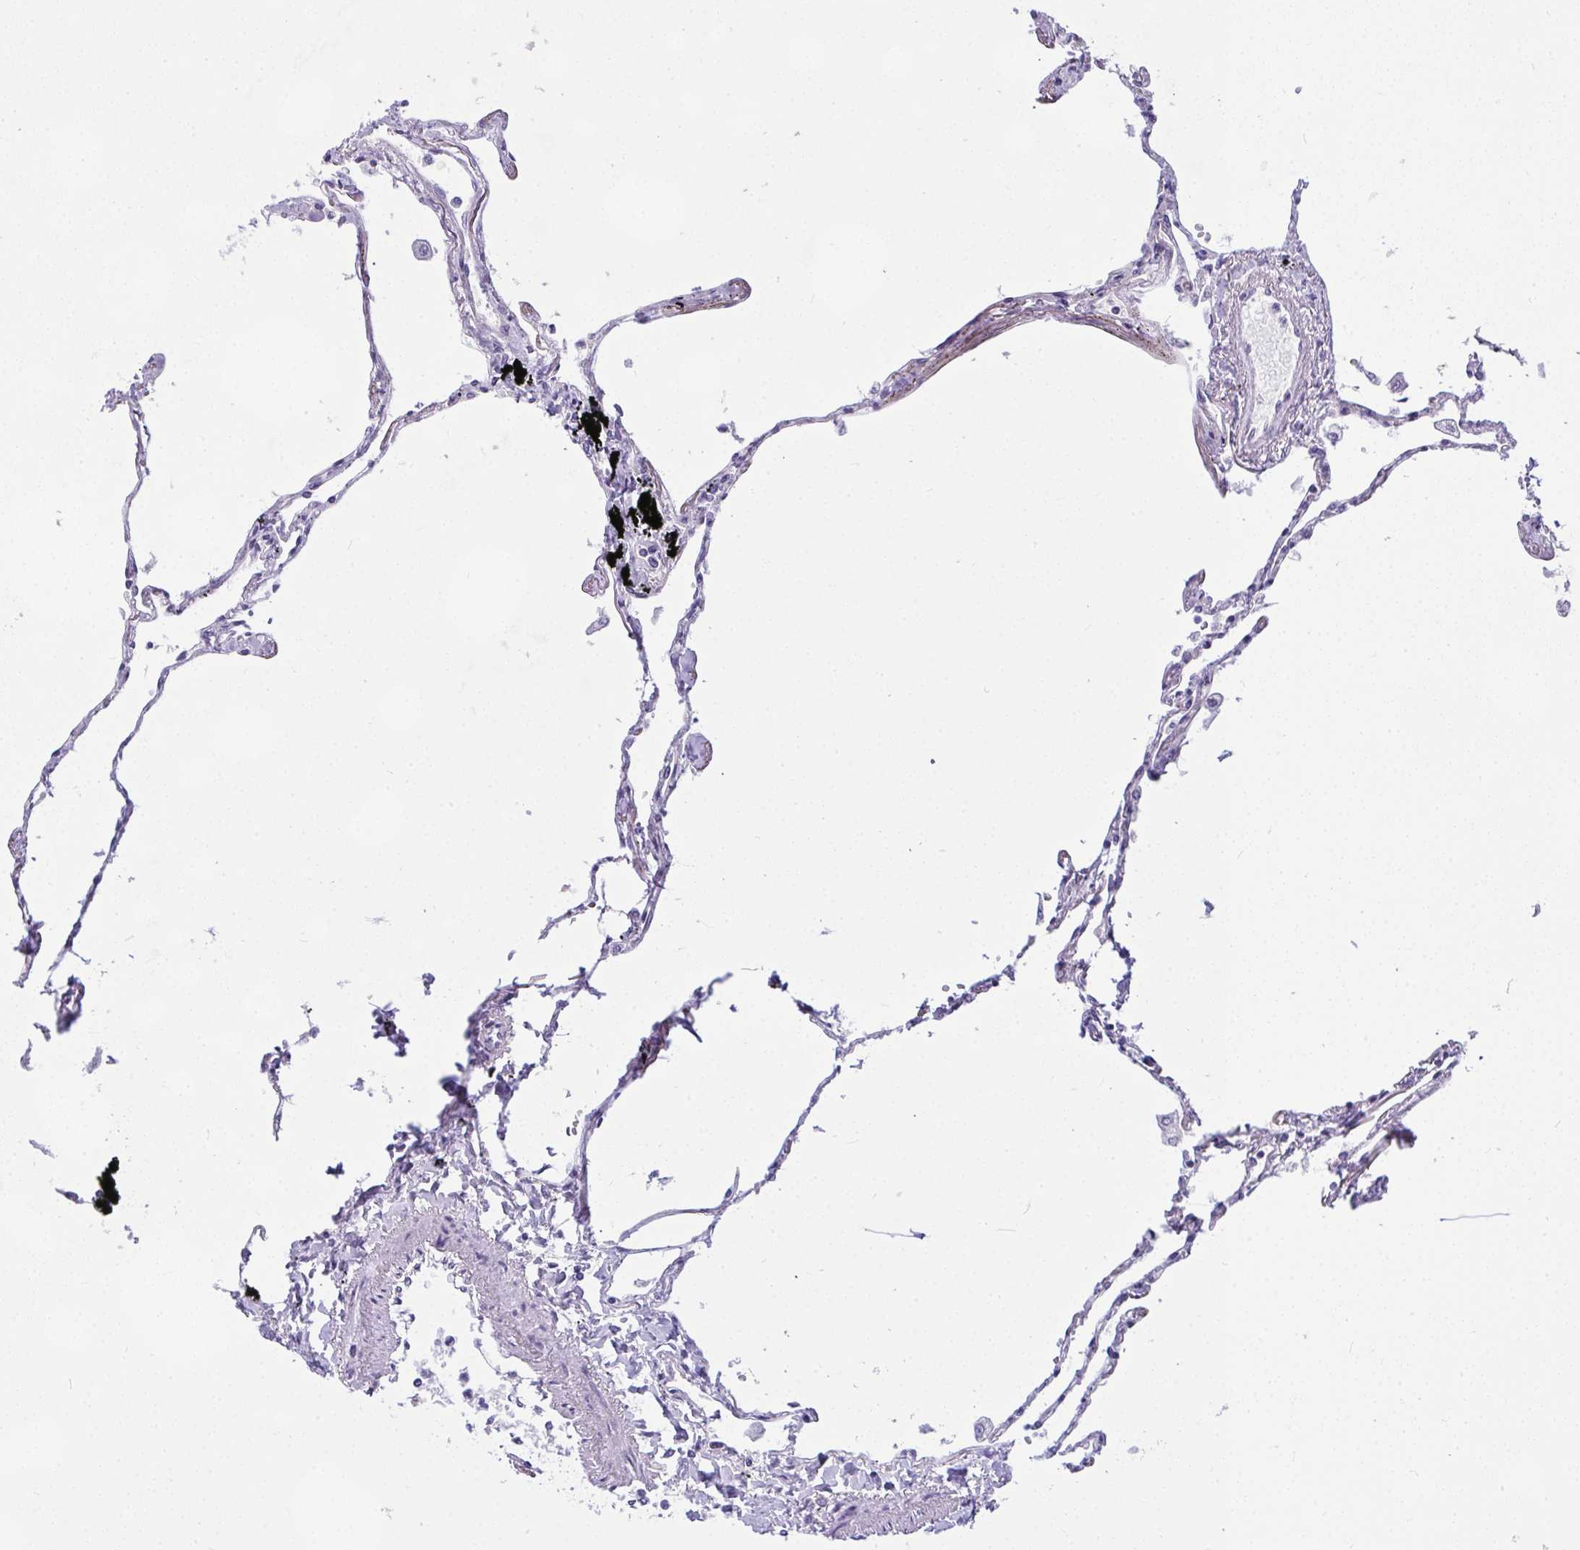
{"staining": {"intensity": "negative", "quantity": "none", "location": "none"}, "tissue": "lung", "cell_type": "Alveolar cells", "image_type": "normal", "snomed": [{"axis": "morphology", "description": "Normal tissue, NOS"}, {"axis": "topography", "description": "Lung"}], "caption": "DAB (3,3'-diaminobenzidine) immunohistochemical staining of unremarkable lung reveals no significant staining in alveolar cells.", "gene": "NFXL1", "patient": {"sex": "female", "age": 67}}